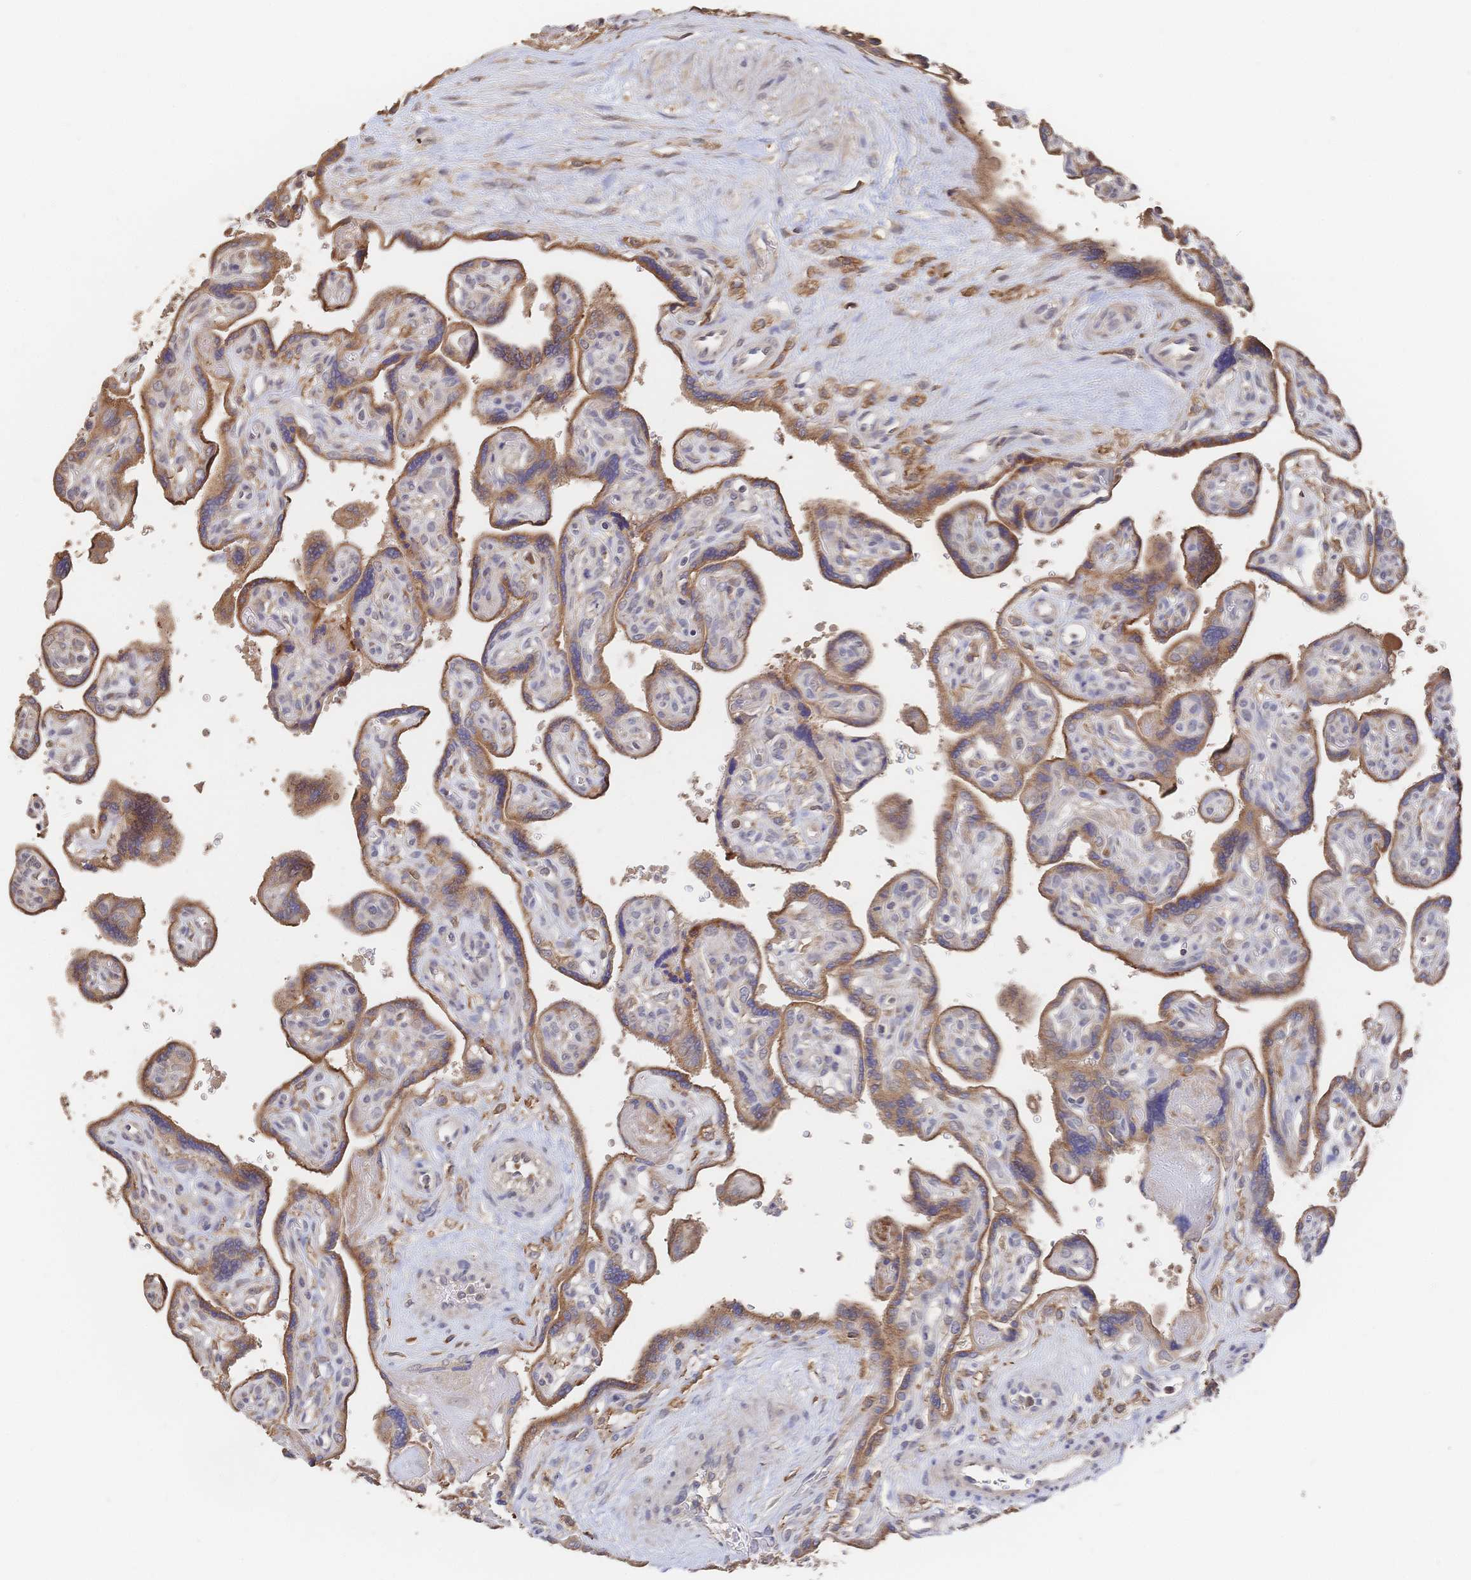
{"staining": {"intensity": "moderate", "quantity": ">75%", "location": "cytoplasmic/membranous"}, "tissue": "placenta", "cell_type": "Decidual cells", "image_type": "normal", "snomed": [{"axis": "morphology", "description": "Normal tissue, NOS"}, {"axis": "topography", "description": "Placenta"}], "caption": "IHC (DAB) staining of normal placenta displays moderate cytoplasmic/membranous protein staining in about >75% of decidual cells.", "gene": "DNAJA4", "patient": {"sex": "female", "age": 39}}